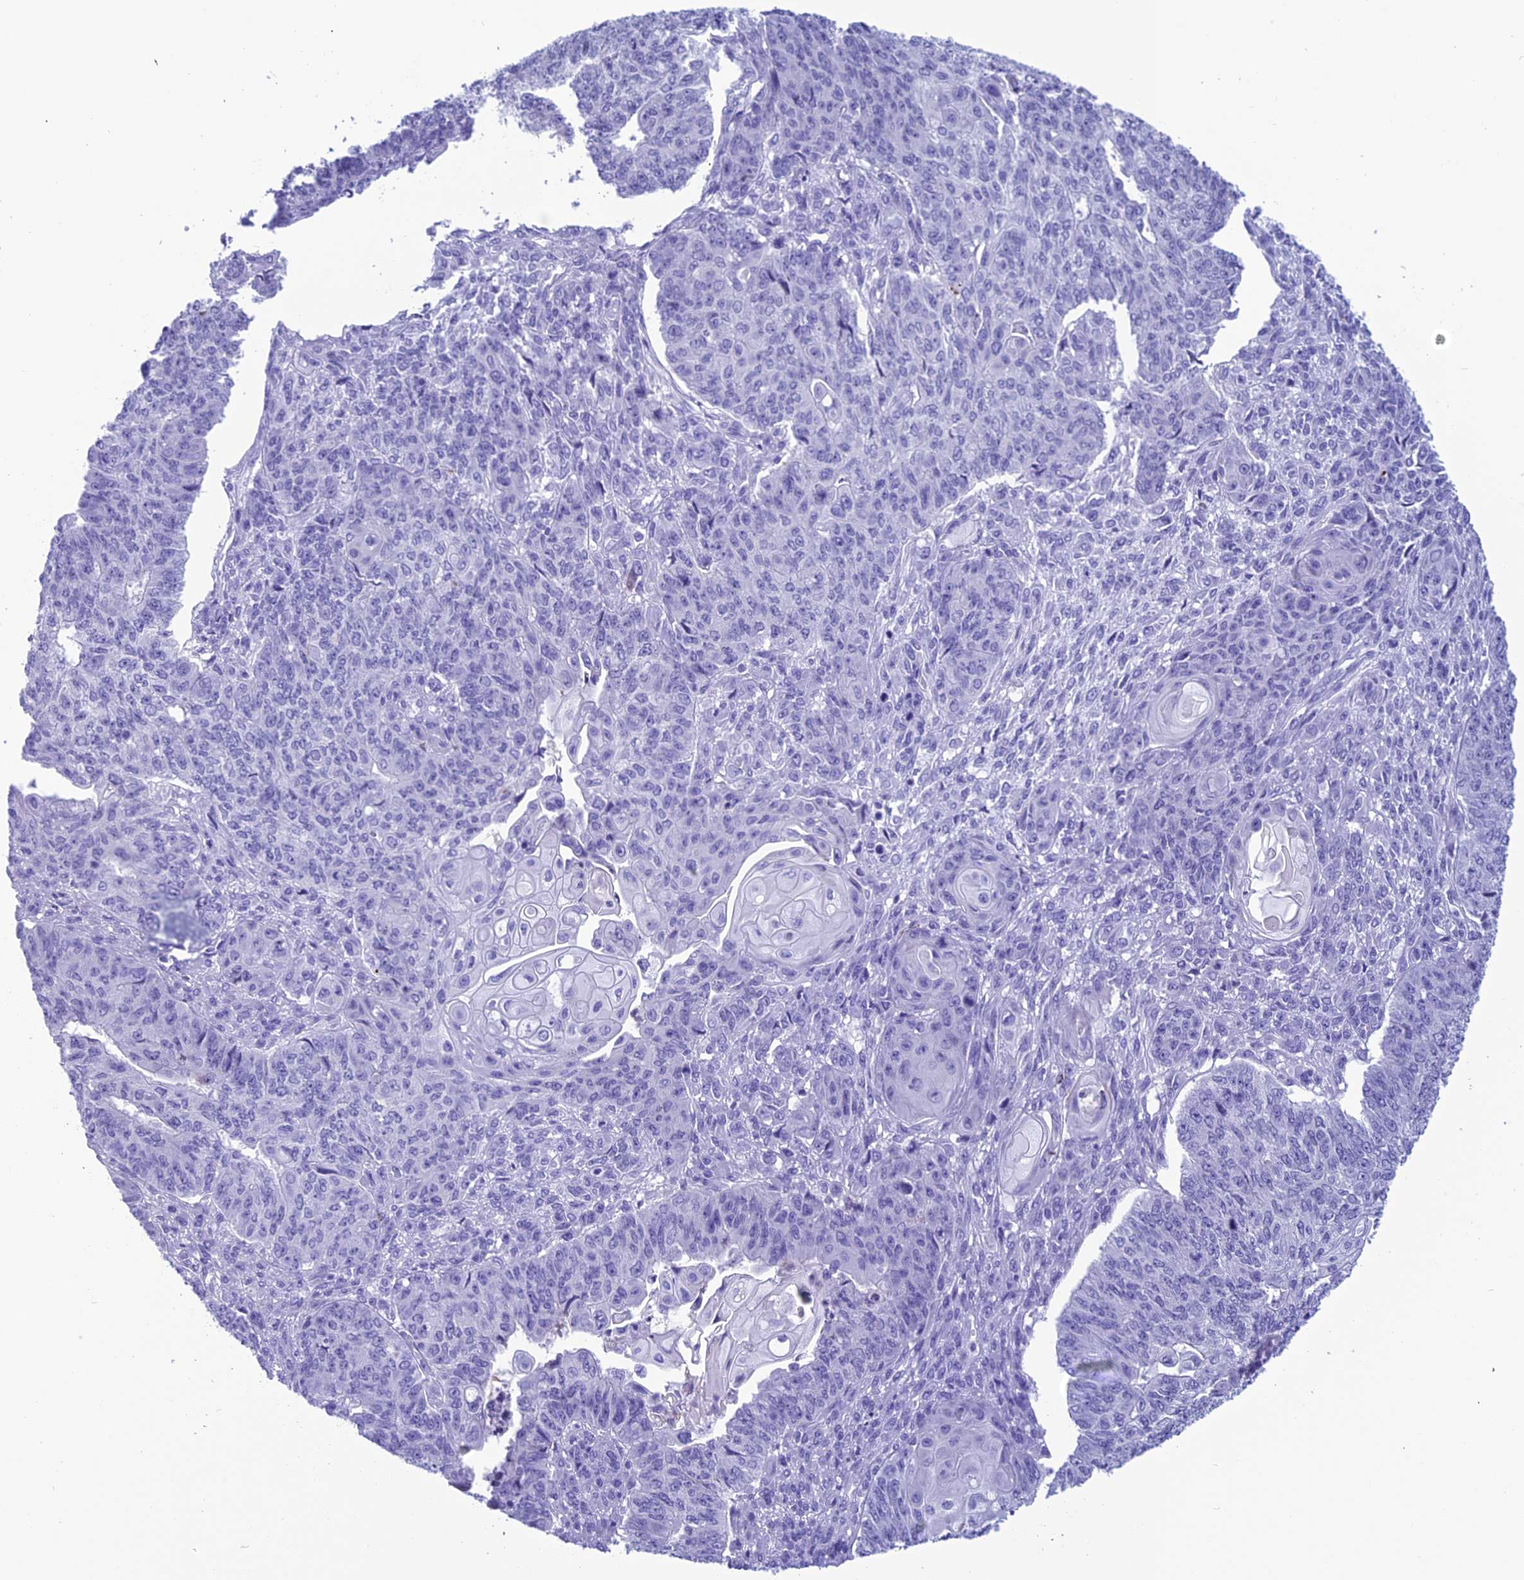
{"staining": {"intensity": "negative", "quantity": "none", "location": "none"}, "tissue": "endometrial cancer", "cell_type": "Tumor cells", "image_type": "cancer", "snomed": [{"axis": "morphology", "description": "Adenocarcinoma, NOS"}, {"axis": "topography", "description": "Endometrium"}], "caption": "High power microscopy photomicrograph of an IHC histopathology image of adenocarcinoma (endometrial), revealing no significant staining in tumor cells. (DAB immunohistochemistry visualized using brightfield microscopy, high magnification).", "gene": "TRAM1L1", "patient": {"sex": "female", "age": 32}}